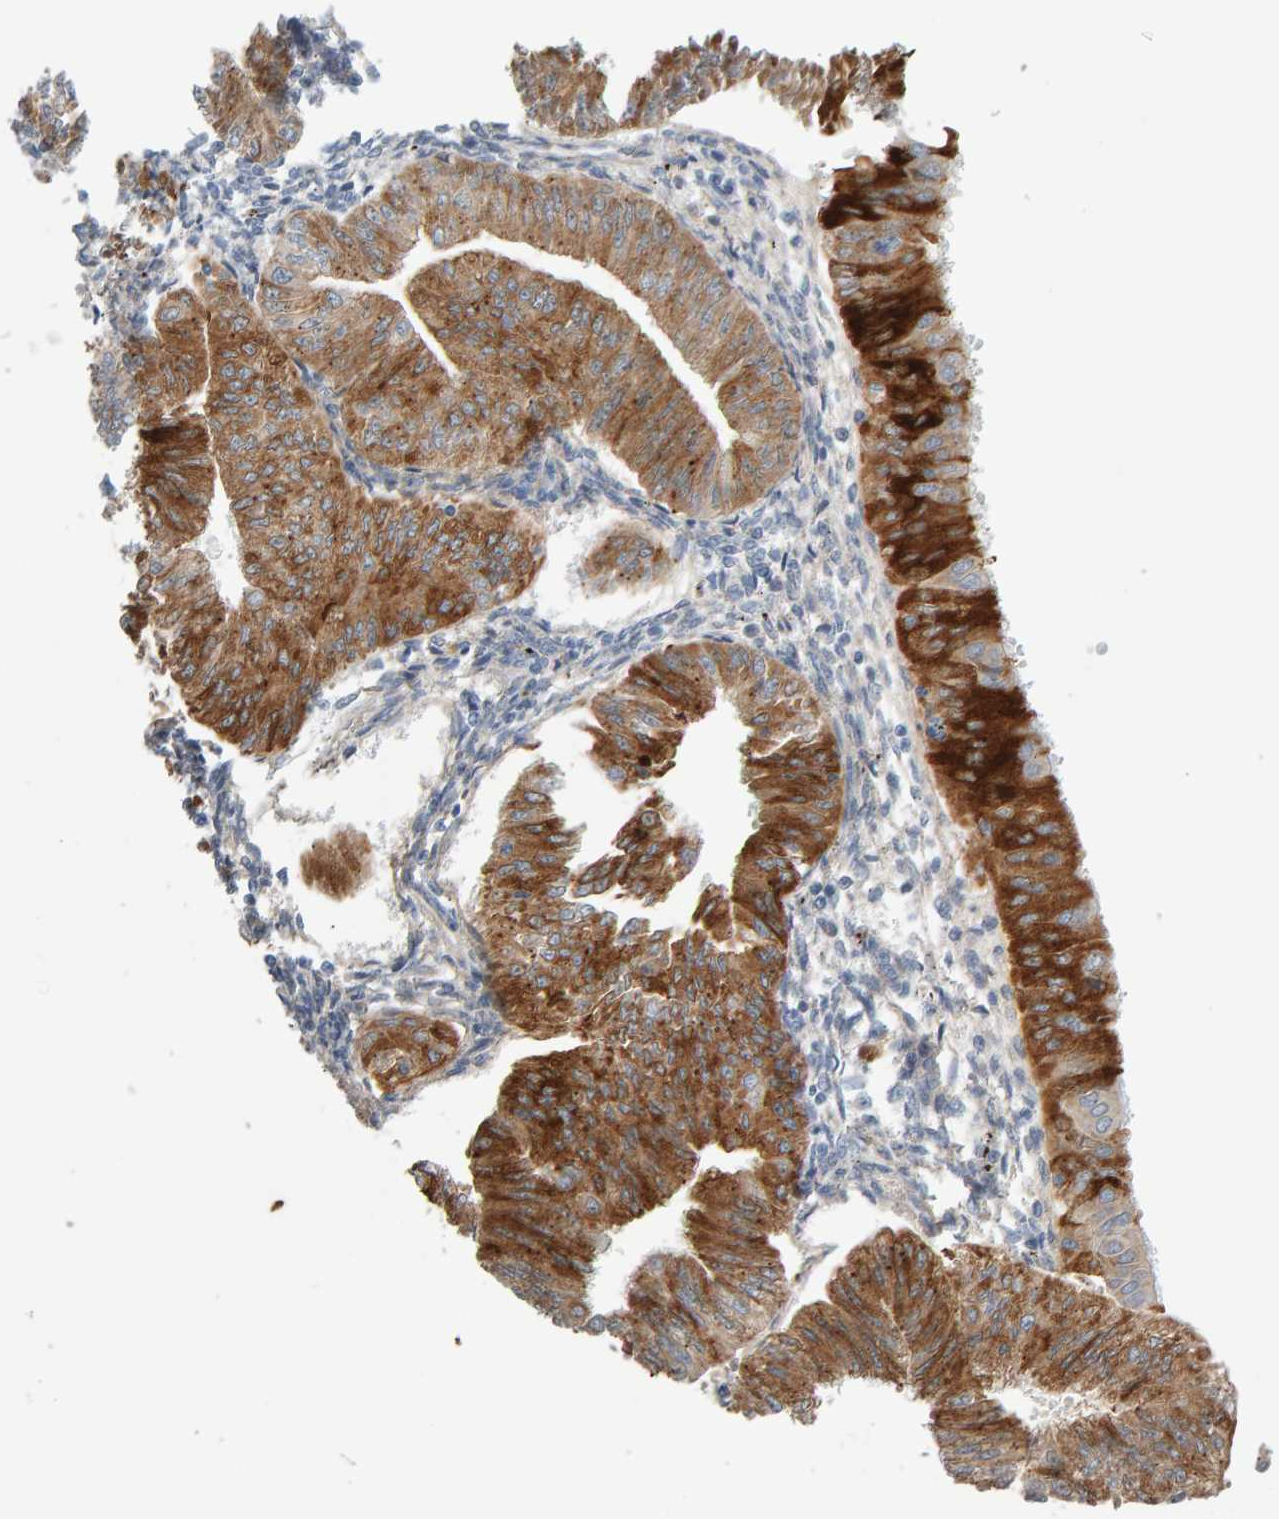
{"staining": {"intensity": "strong", "quantity": ">75%", "location": "cytoplasmic/membranous"}, "tissue": "endometrial cancer", "cell_type": "Tumor cells", "image_type": "cancer", "snomed": [{"axis": "morphology", "description": "Normal tissue, NOS"}, {"axis": "morphology", "description": "Adenocarcinoma, NOS"}, {"axis": "topography", "description": "Endometrium"}], "caption": "Protein staining of adenocarcinoma (endometrial) tissue displays strong cytoplasmic/membranous positivity in about >75% of tumor cells. (DAB (3,3'-diaminobenzidine) IHC, brown staining for protein, blue staining for nuclei).", "gene": "ENGASE", "patient": {"sex": "female", "age": 53}}